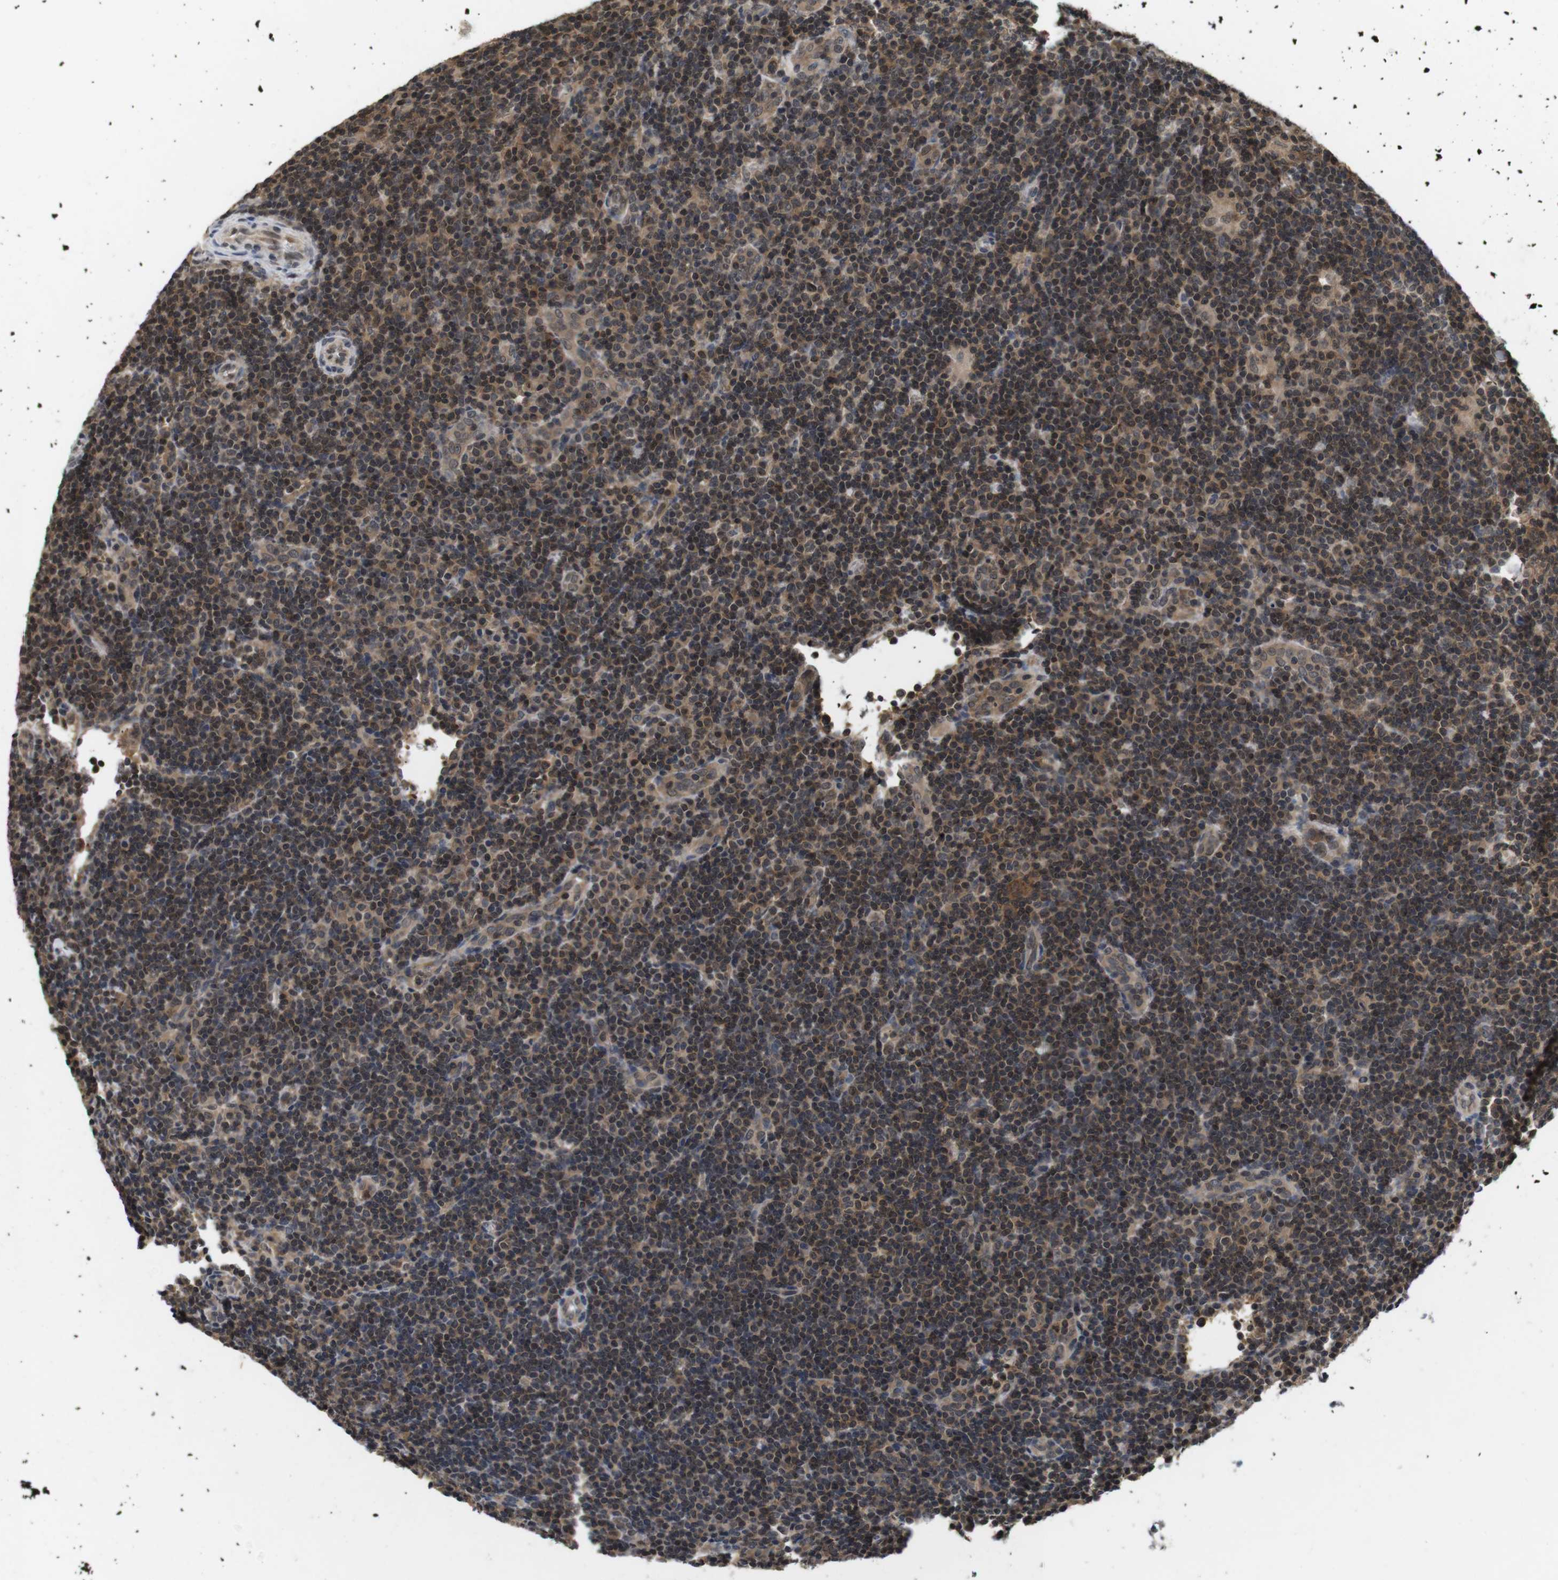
{"staining": {"intensity": "moderate", "quantity": "25%-75%", "location": "cytoplasmic/membranous"}, "tissue": "lymphoma", "cell_type": "Tumor cells", "image_type": "cancer", "snomed": [{"axis": "morphology", "description": "Hodgkin's disease, NOS"}, {"axis": "topography", "description": "Lymph node"}], "caption": "This histopathology image displays immunohistochemistry (IHC) staining of Hodgkin's disease, with medium moderate cytoplasmic/membranous positivity in about 25%-75% of tumor cells.", "gene": "FADD", "patient": {"sex": "female", "age": 57}}